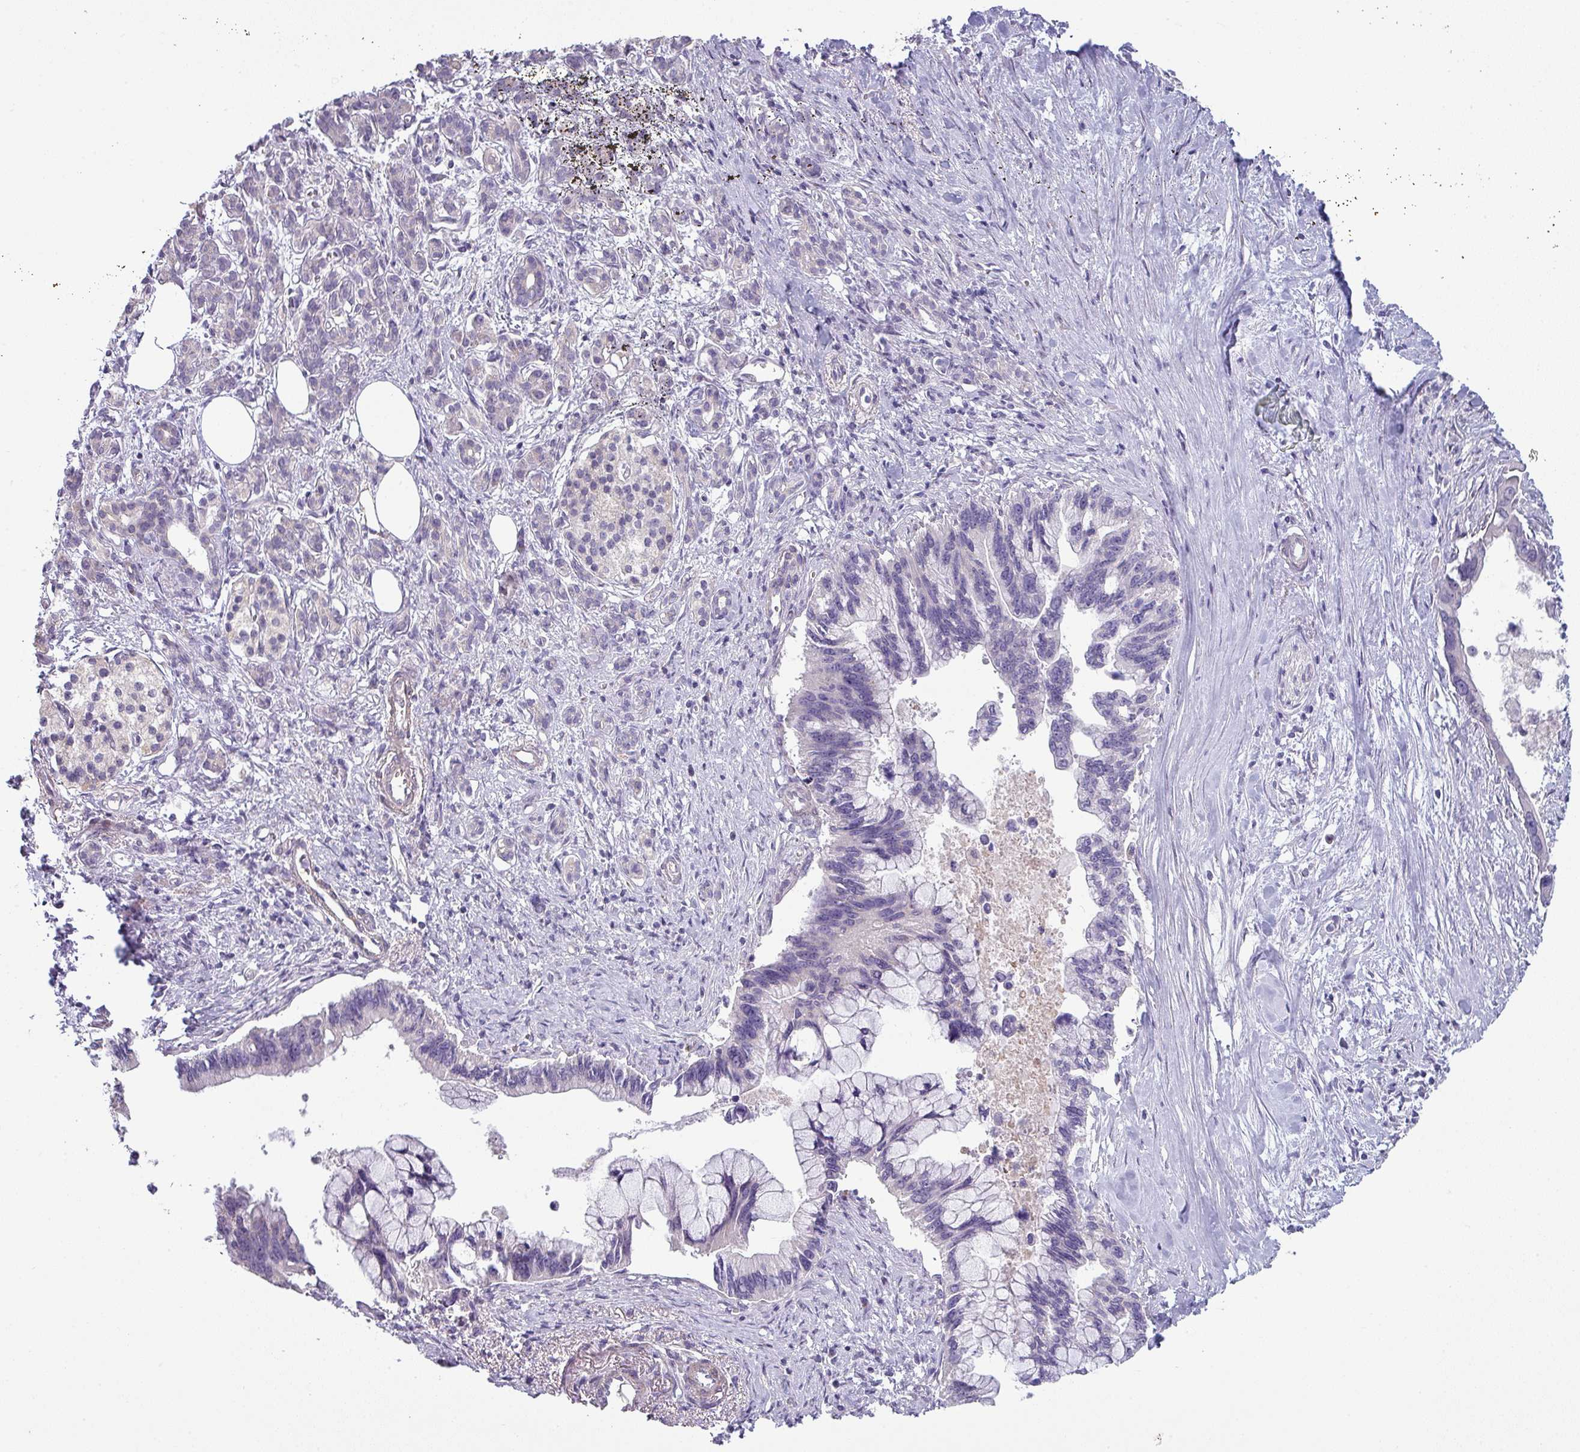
{"staining": {"intensity": "negative", "quantity": "none", "location": "none"}, "tissue": "pancreatic cancer", "cell_type": "Tumor cells", "image_type": "cancer", "snomed": [{"axis": "morphology", "description": "Adenocarcinoma, NOS"}, {"axis": "topography", "description": "Pancreas"}], "caption": "A high-resolution histopathology image shows immunohistochemistry staining of adenocarcinoma (pancreatic), which demonstrates no significant staining in tumor cells. (IHC, brightfield microscopy, high magnification).", "gene": "MAGEC3", "patient": {"sex": "female", "age": 83}}